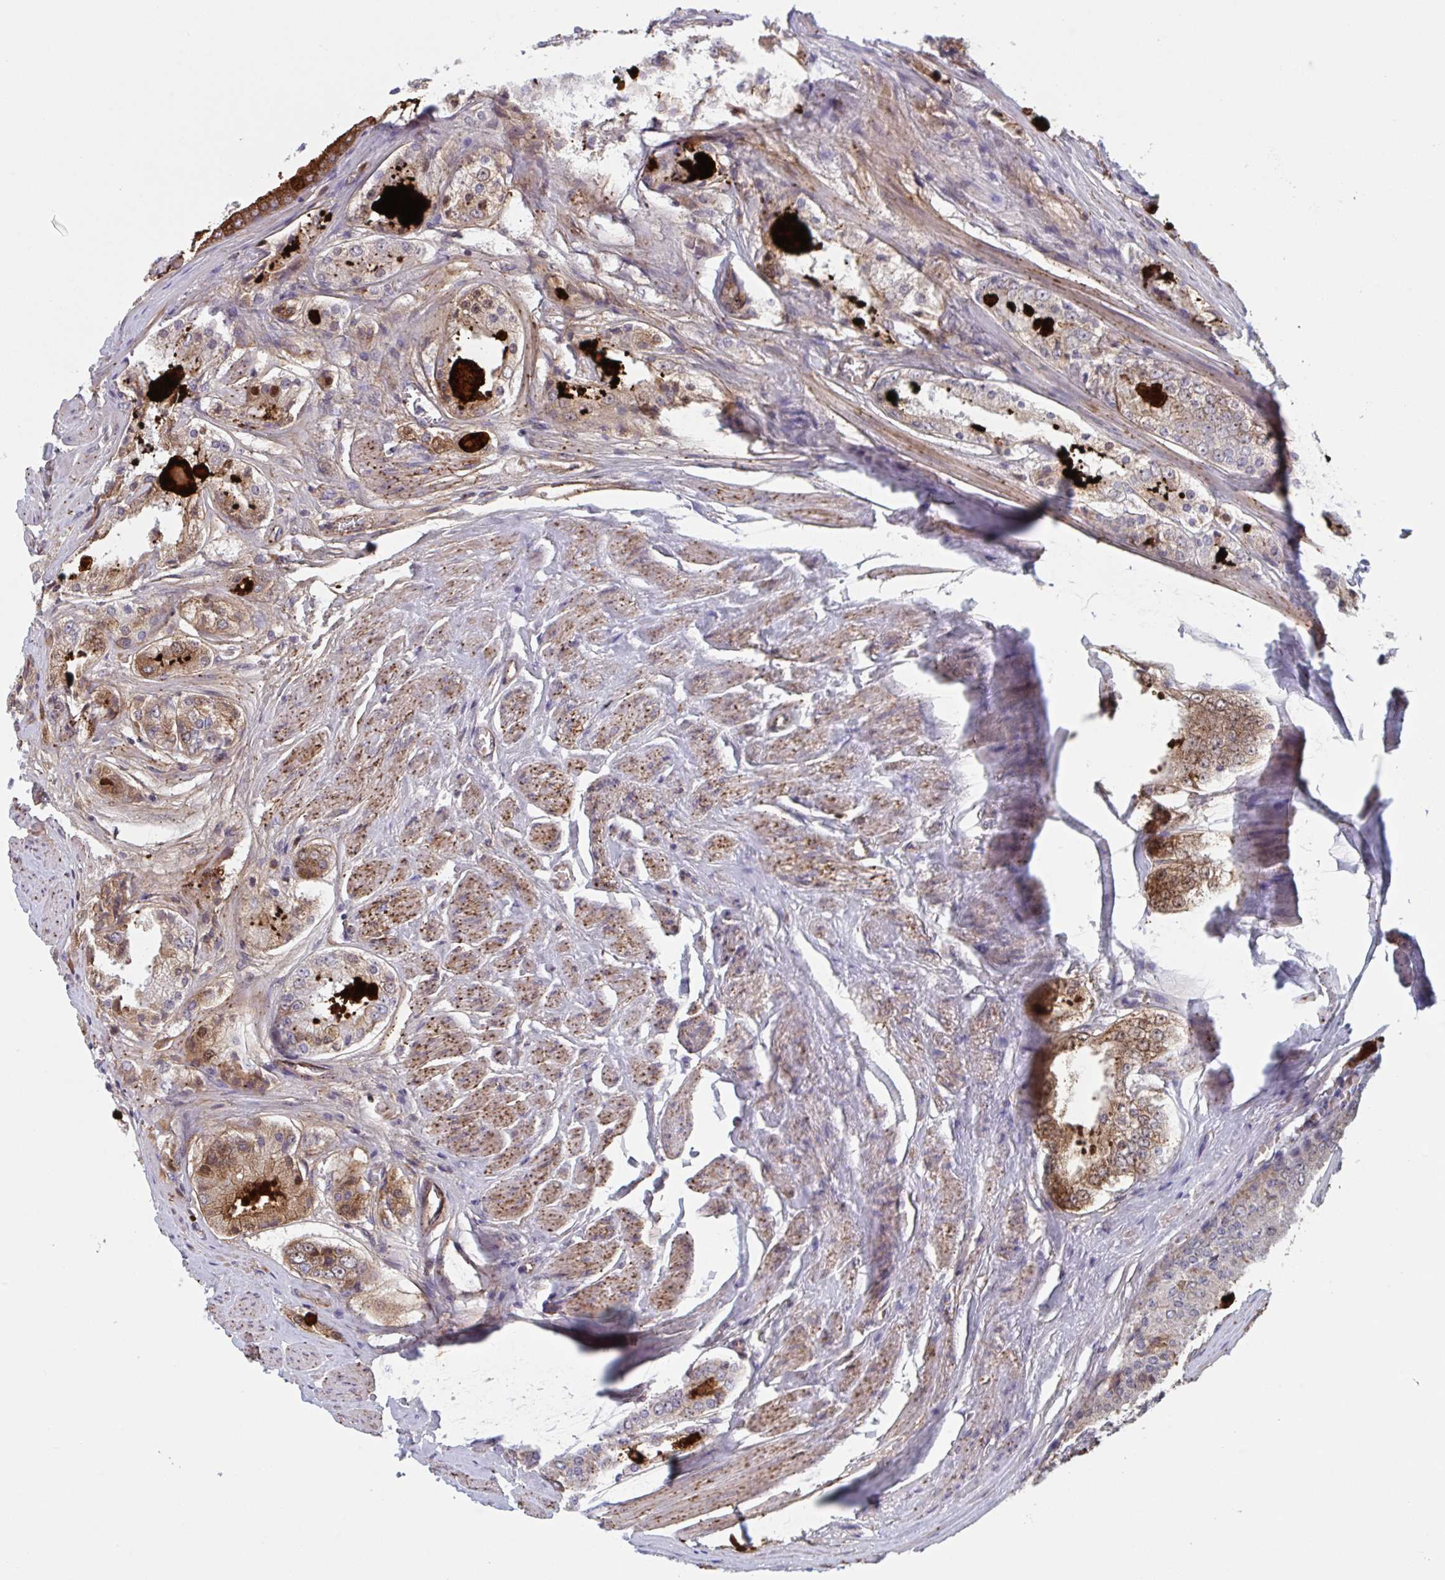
{"staining": {"intensity": "moderate", "quantity": "<25%", "location": "cytoplasmic/membranous"}, "tissue": "prostate cancer", "cell_type": "Tumor cells", "image_type": "cancer", "snomed": [{"axis": "morphology", "description": "Adenocarcinoma, High grade"}, {"axis": "topography", "description": "Prostate"}], "caption": "Prostate cancer (high-grade adenocarcinoma) stained for a protein shows moderate cytoplasmic/membranous positivity in tumor cells.", "gene": "TNFSF10", "patient": {"sex": "male", "age": 67}}